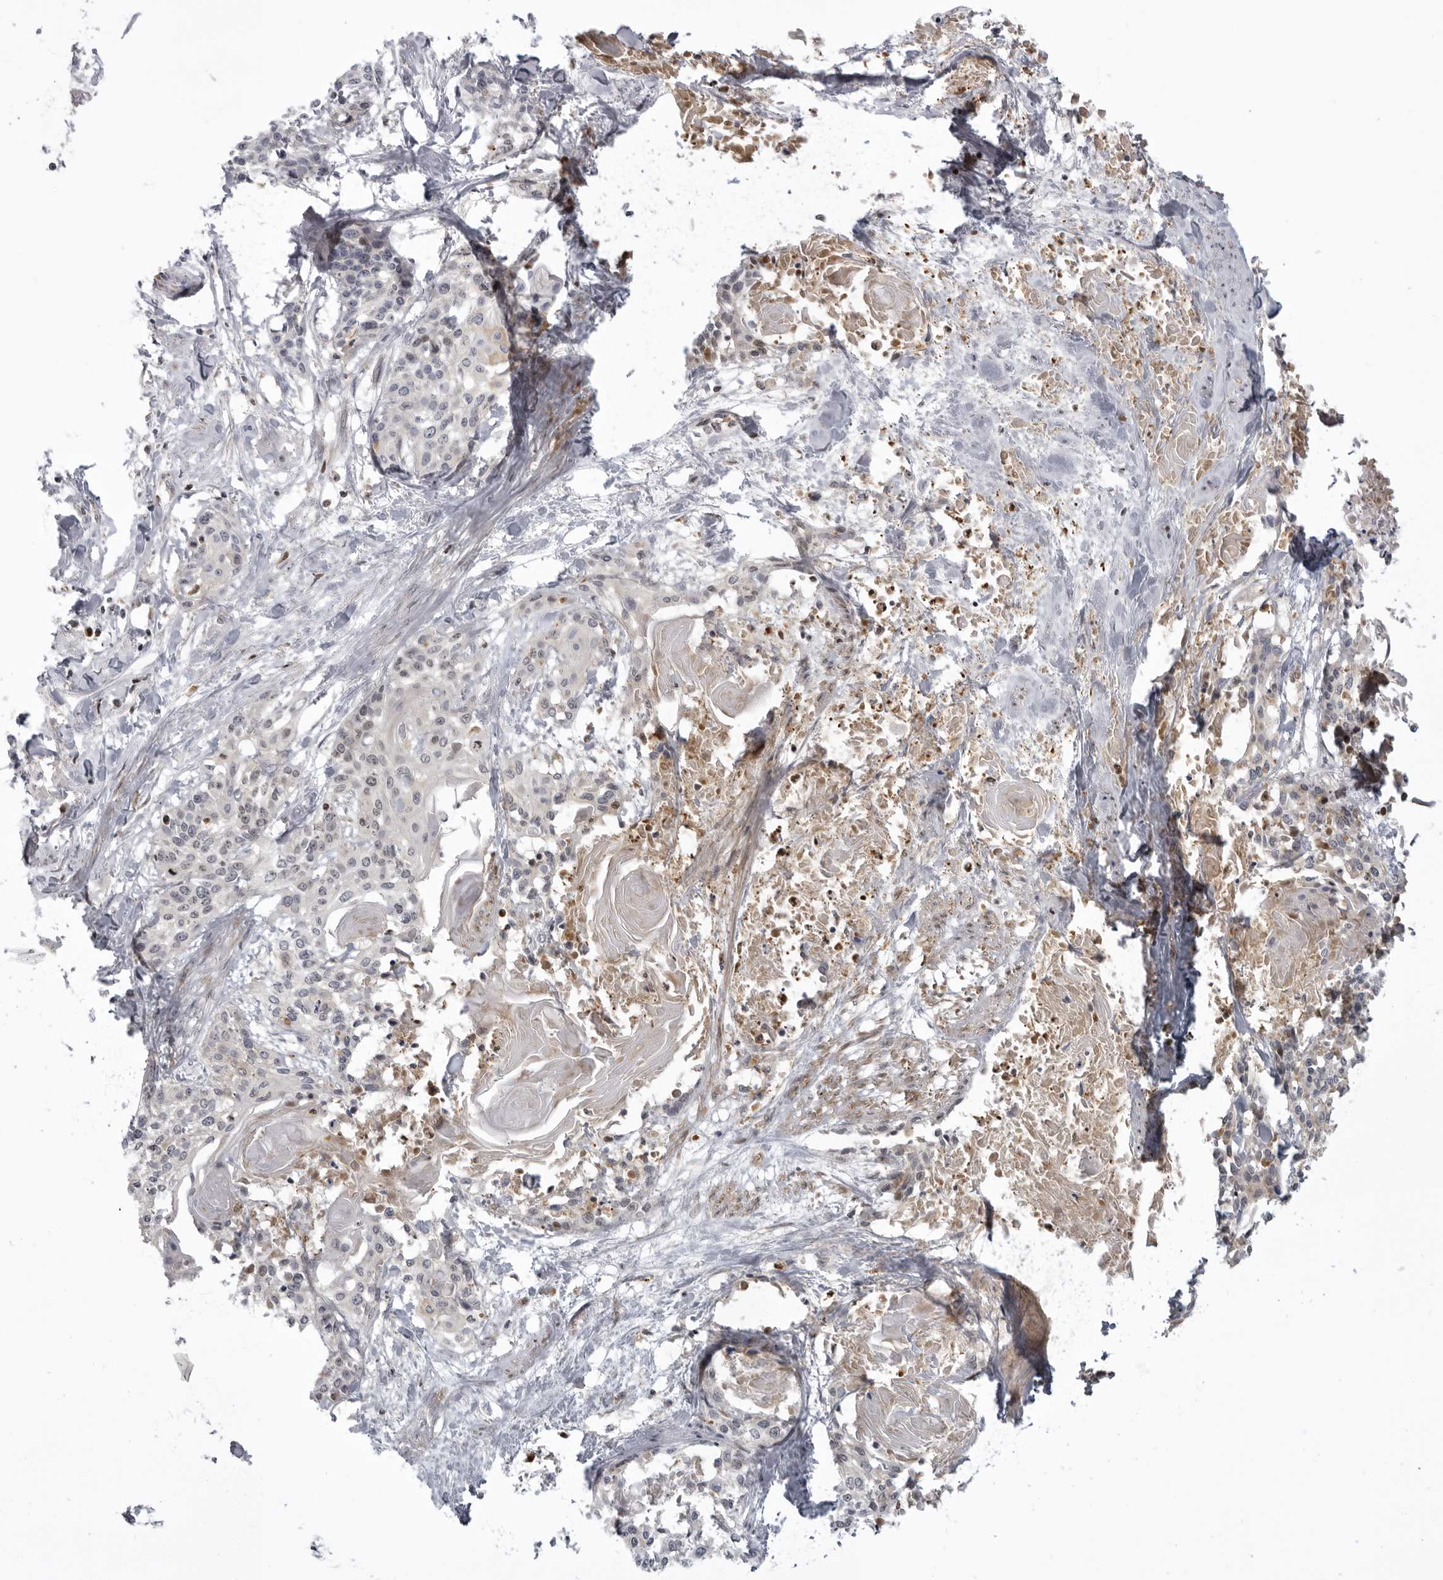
{"staining": {"intensity": "negative", "quantity": "none", "location": "none"}, "tissue": "cervical cancer", "cell_type": "Tumor cells", "image_type": "cancer", "snomed": [{"axis": "morphology", "description": "Squamous cell carcinoma, NOS"}, {"axis": "topography", "description": "Cervix"}], "caption": "Cervical squamous cell carcinoma was stained to show a protein in brown. There is no significant positivity in tumor cells. (Stains: DAB immunohistochemistry with hematoxylin counter stain, Microscopy: brightfield microscopy at high magnification).", "gene": "PLEKHF2", "patient": {"sex": "female", "age": 57}}